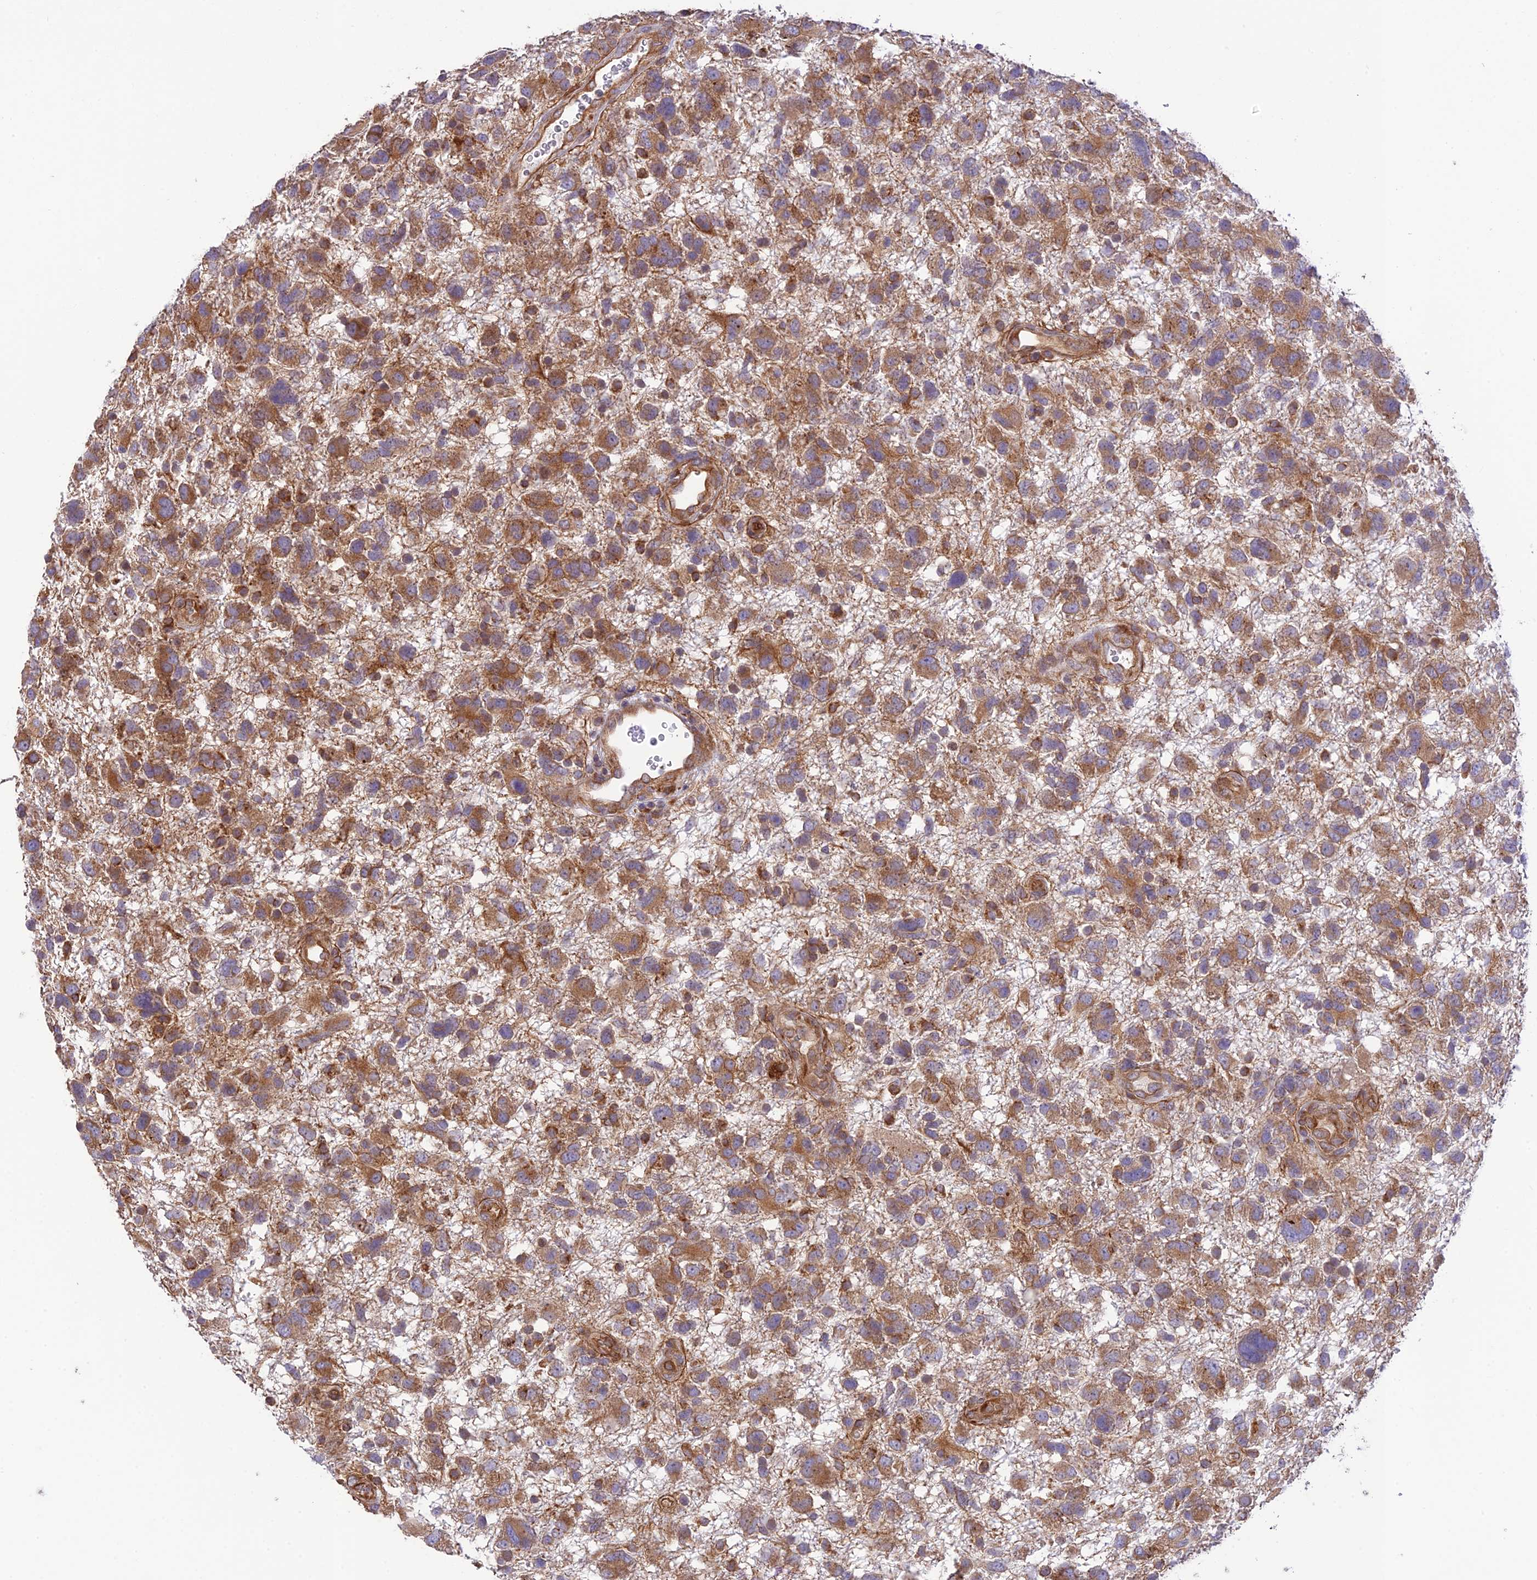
{"staining": {"intensity": "moderate", "quantity": ">75%", "location": "cytoplasmic/membranous"}, "tissue": "glioma", "cell_type": "Tumor cells", "image_type": "cancer", "snomed": [{"axis": "morphology", "description": "Glioma, malignant, High grade"}, {"axis": "topography", "description": "Brain"}], "caption": "Tumor cells display medium levels of moderate cytoplasmic/membranous staining in about >75% of cells in human glioma.", "gene": "EXOC3L4", "patient": {"sex": "male", "age": 61}}